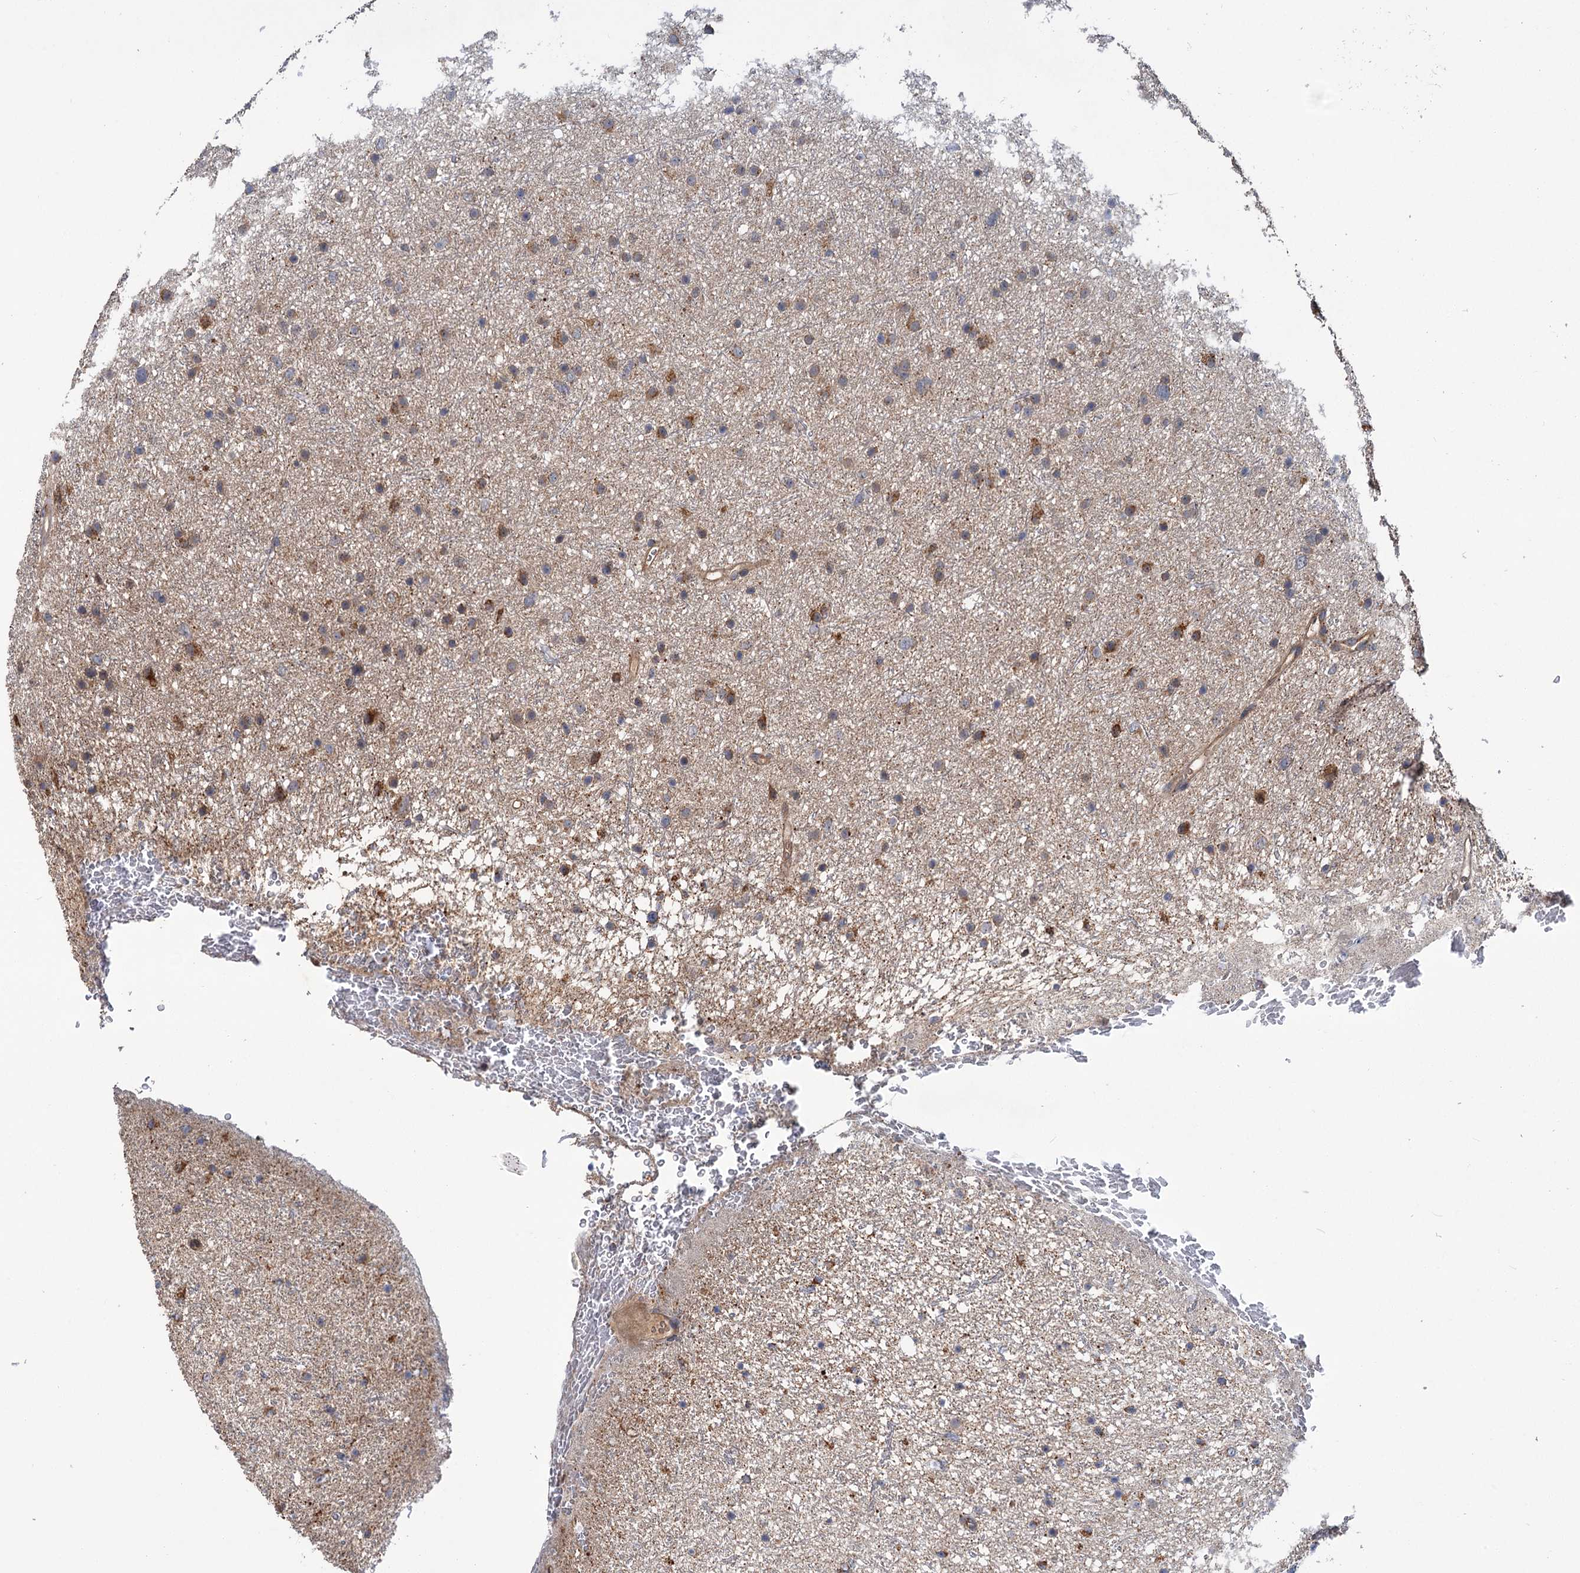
{"staining": {"intensity": "moderate", "quantity": "25%-75%", "location": "cytoplasmic/membranous"}, "tissue": "glioma", "cell_type": "Tumor cells", "image_type": "cancer", "snomed": [{"axis": "morphology", "description": "Glioma, malignant, Low grade"}, {"axis": "topography", "description": "Cerebral cortex"}], "caption": "This micrograph shows immunohistochemistry staining of malignant glioma (low-grade), with medium moderate cytoplasmic/membranous expression in about 25%-75% of tumor cells.", "gene": "DYNC2H1", "patient": {"sex": "female", "age": 39}}